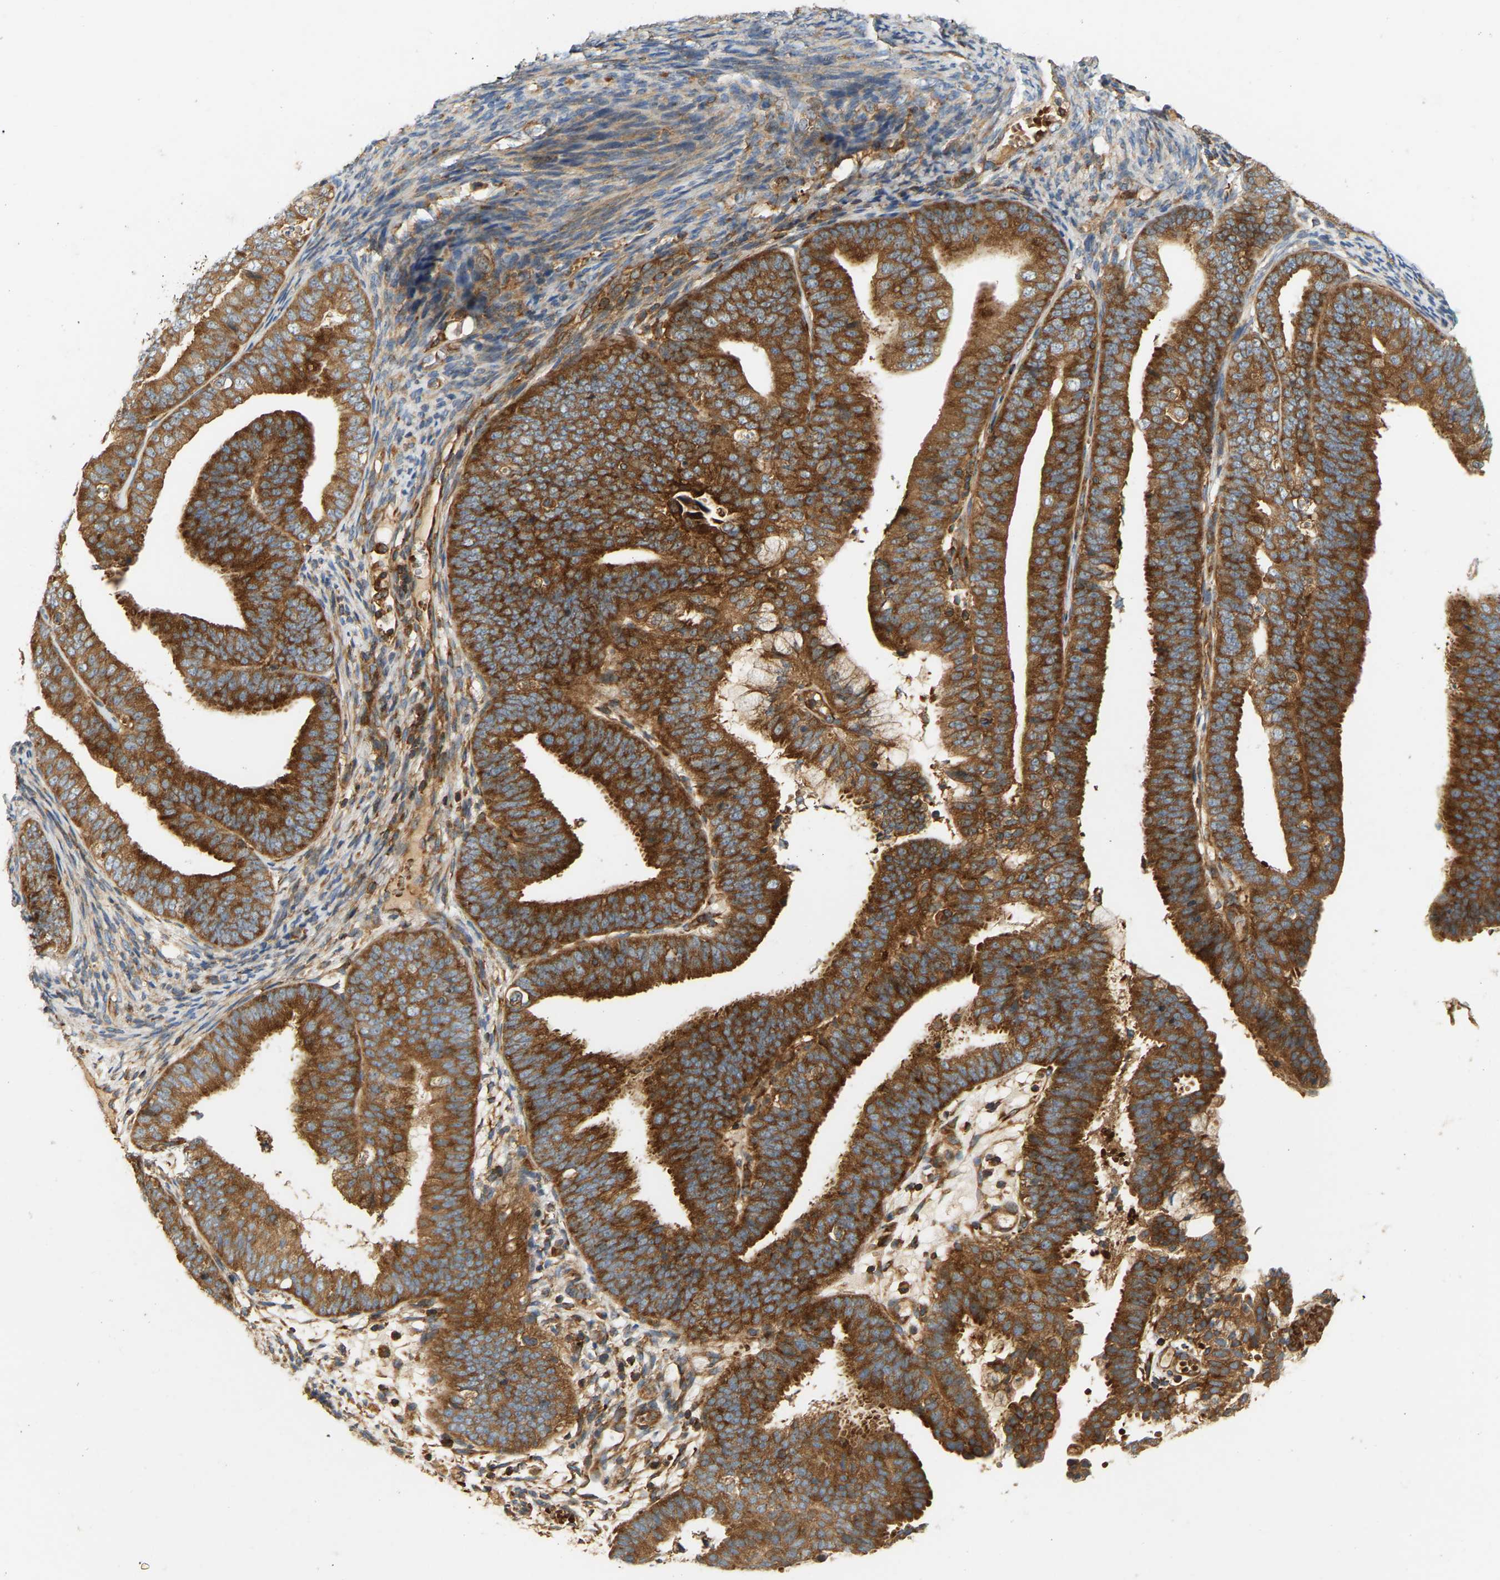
{"staining": {"intensity": "strong", "quantity": ">75%", "location": "cytoplasmic/membranous"}, "tissue": "endometrial cancer", "cell_type": "Tumor cells", "image_type": "cancer", "snomed": [{"axis": "morphology", "description": "Adenocarcinoma, NOS"}, {"axis": "topography", "description": "Endometrium"}], "caption": "This image reveals endometrial adenocarcinoma stained with immunohistochemistry (IHC) to label a protein in brown. The cytoplasmic/membranous of tumor cells show strong positivity for the protein. Nuclei are counter-stained blue.", "gene": "AKAP13", "patient": {"sex": "female", "age": 63}}